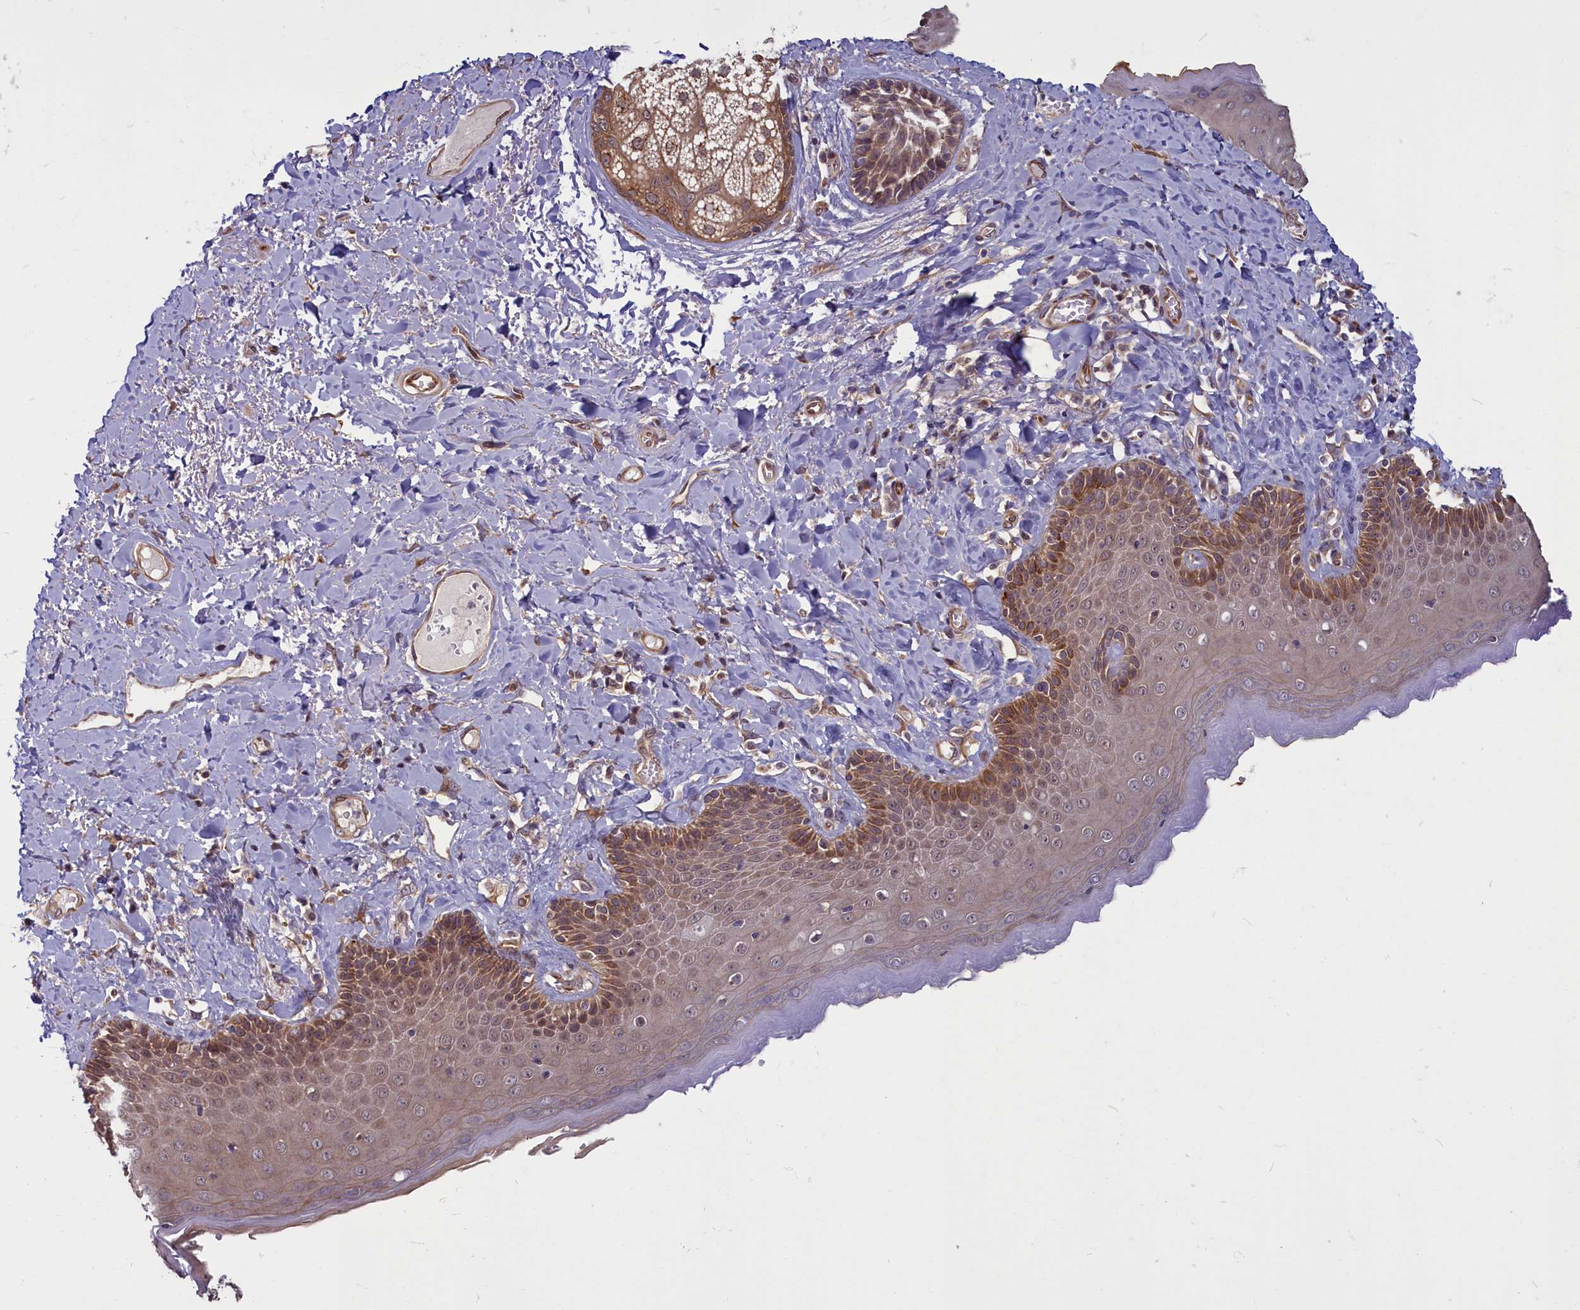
{"staining": {"intensity": "moderate", "quantity": "25%-75%", "location": "cytoplasmic/membranous,nuclear"}, "tissue": "skin", "cell_type": "Epidermal cells", "image_type": "normal", "snomed": [{"axis": "morphology", "description": "Normal tissue, NOS"}, {"axis": "topography", "description": "Anal"}], "caption": "Skin was stained to show a protein in brown. There is medium levels of moderate cytoplasmic/membranous,nuclear positivity in about 25%-75% of epidermal cells. The protein of interest is stained brown, and the nuclei are stained in blue (DAB (3,3'-diaminobenzidine) IHC with brightfield microscopy, high magnification).", "gene": "ENSG00000274944", "patient": {"sex": "male", "age": 69}}